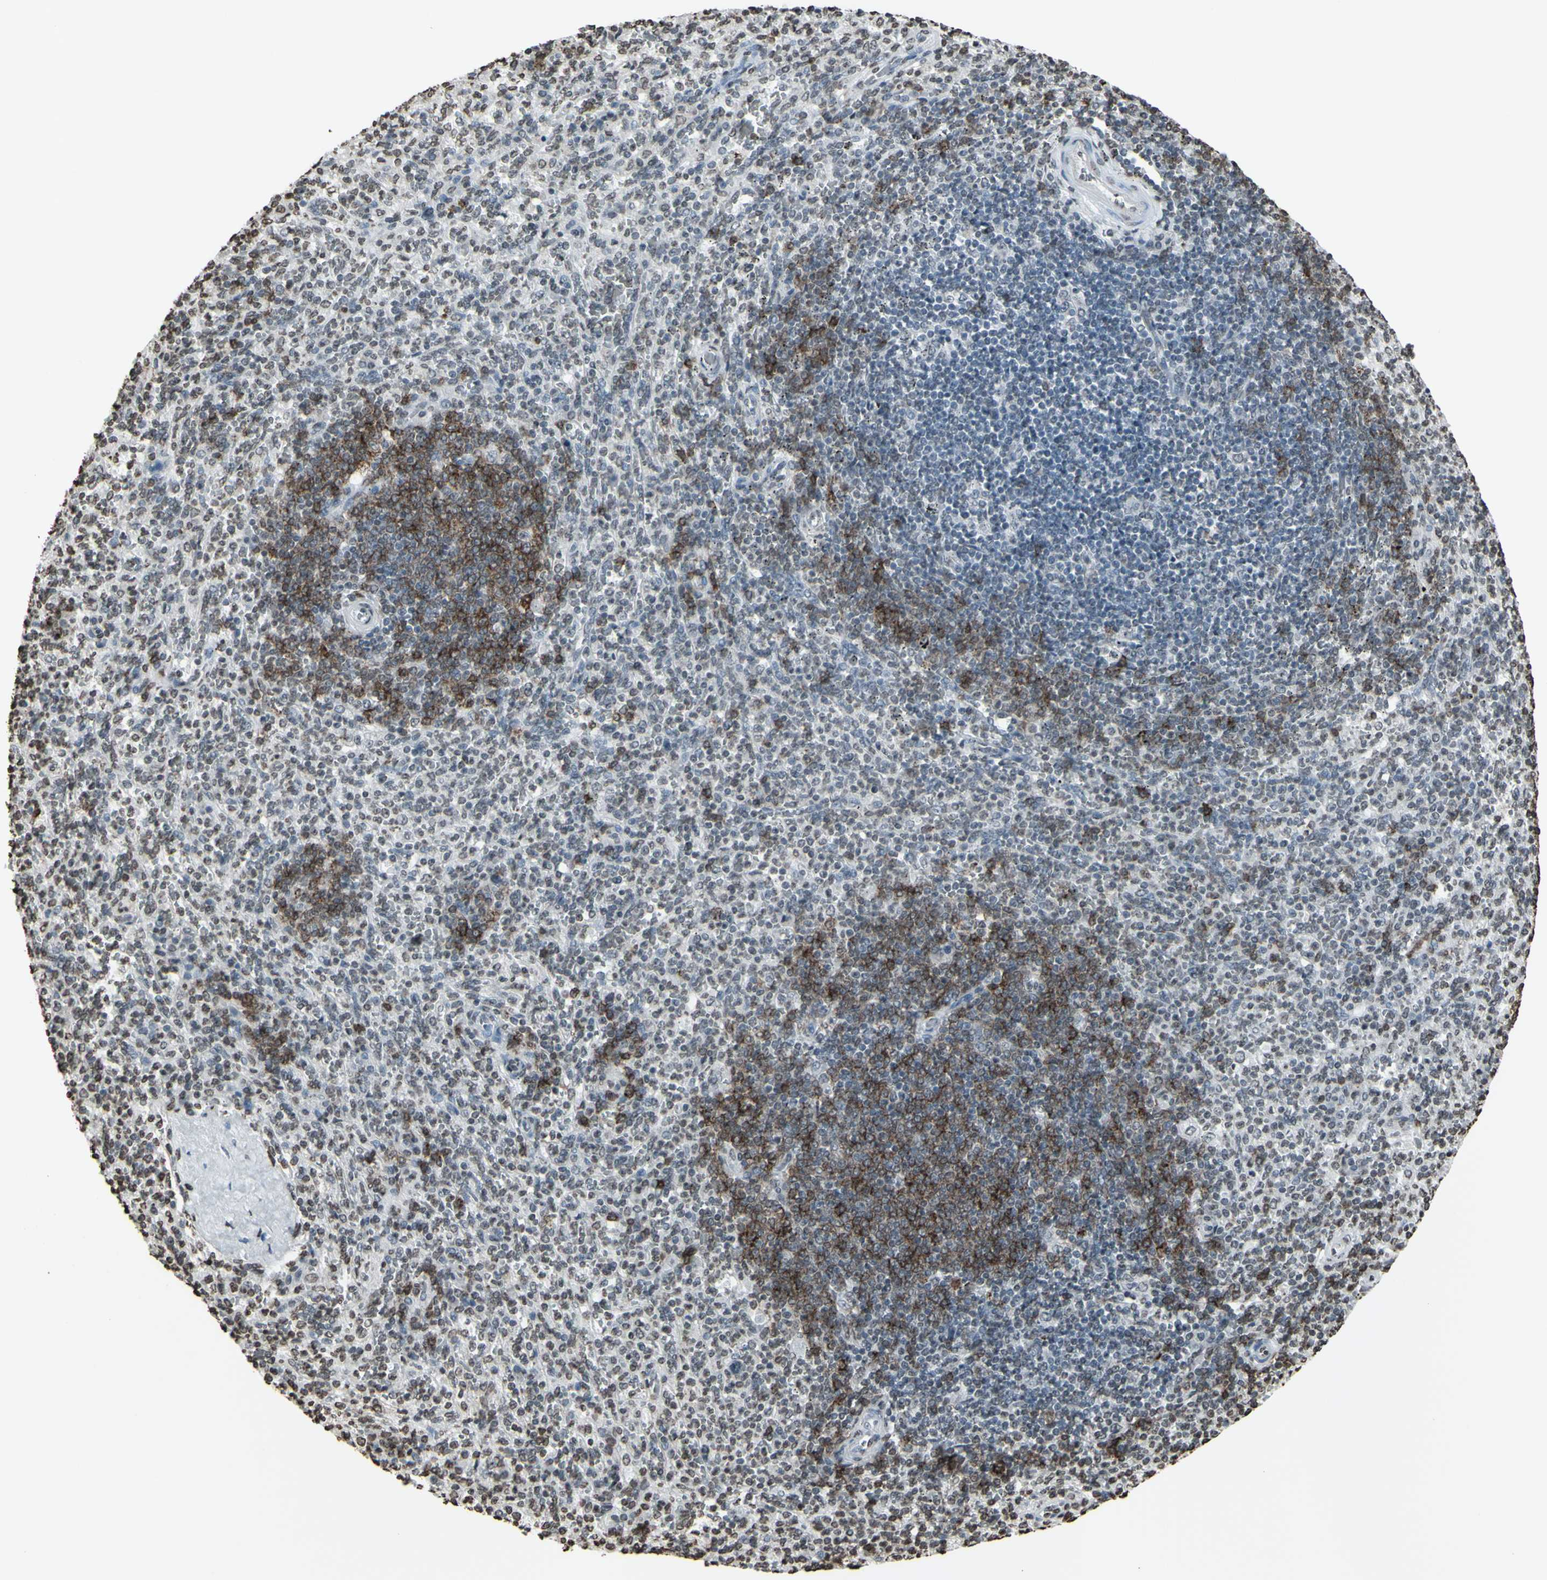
{"staining": {"intensity": "strong", "quantity": "<25%", "location": "cytoplasmic/membranous"}, "tissue": "spleen", "cell_type": "Cells in red pulp", "image_type": "normal", "snomed": [{"axis": "morphology", "description": "Normal tissue, NOS"}, {"axis": "topography", "description": "Spleen"}], "caption": "Strong cytoplasmic/membranous expression is identified in approximately <25% of cells in red pulp in benign spleen.", "gene": "CD79B", "patient": {"sex": "male", "age": 36}}